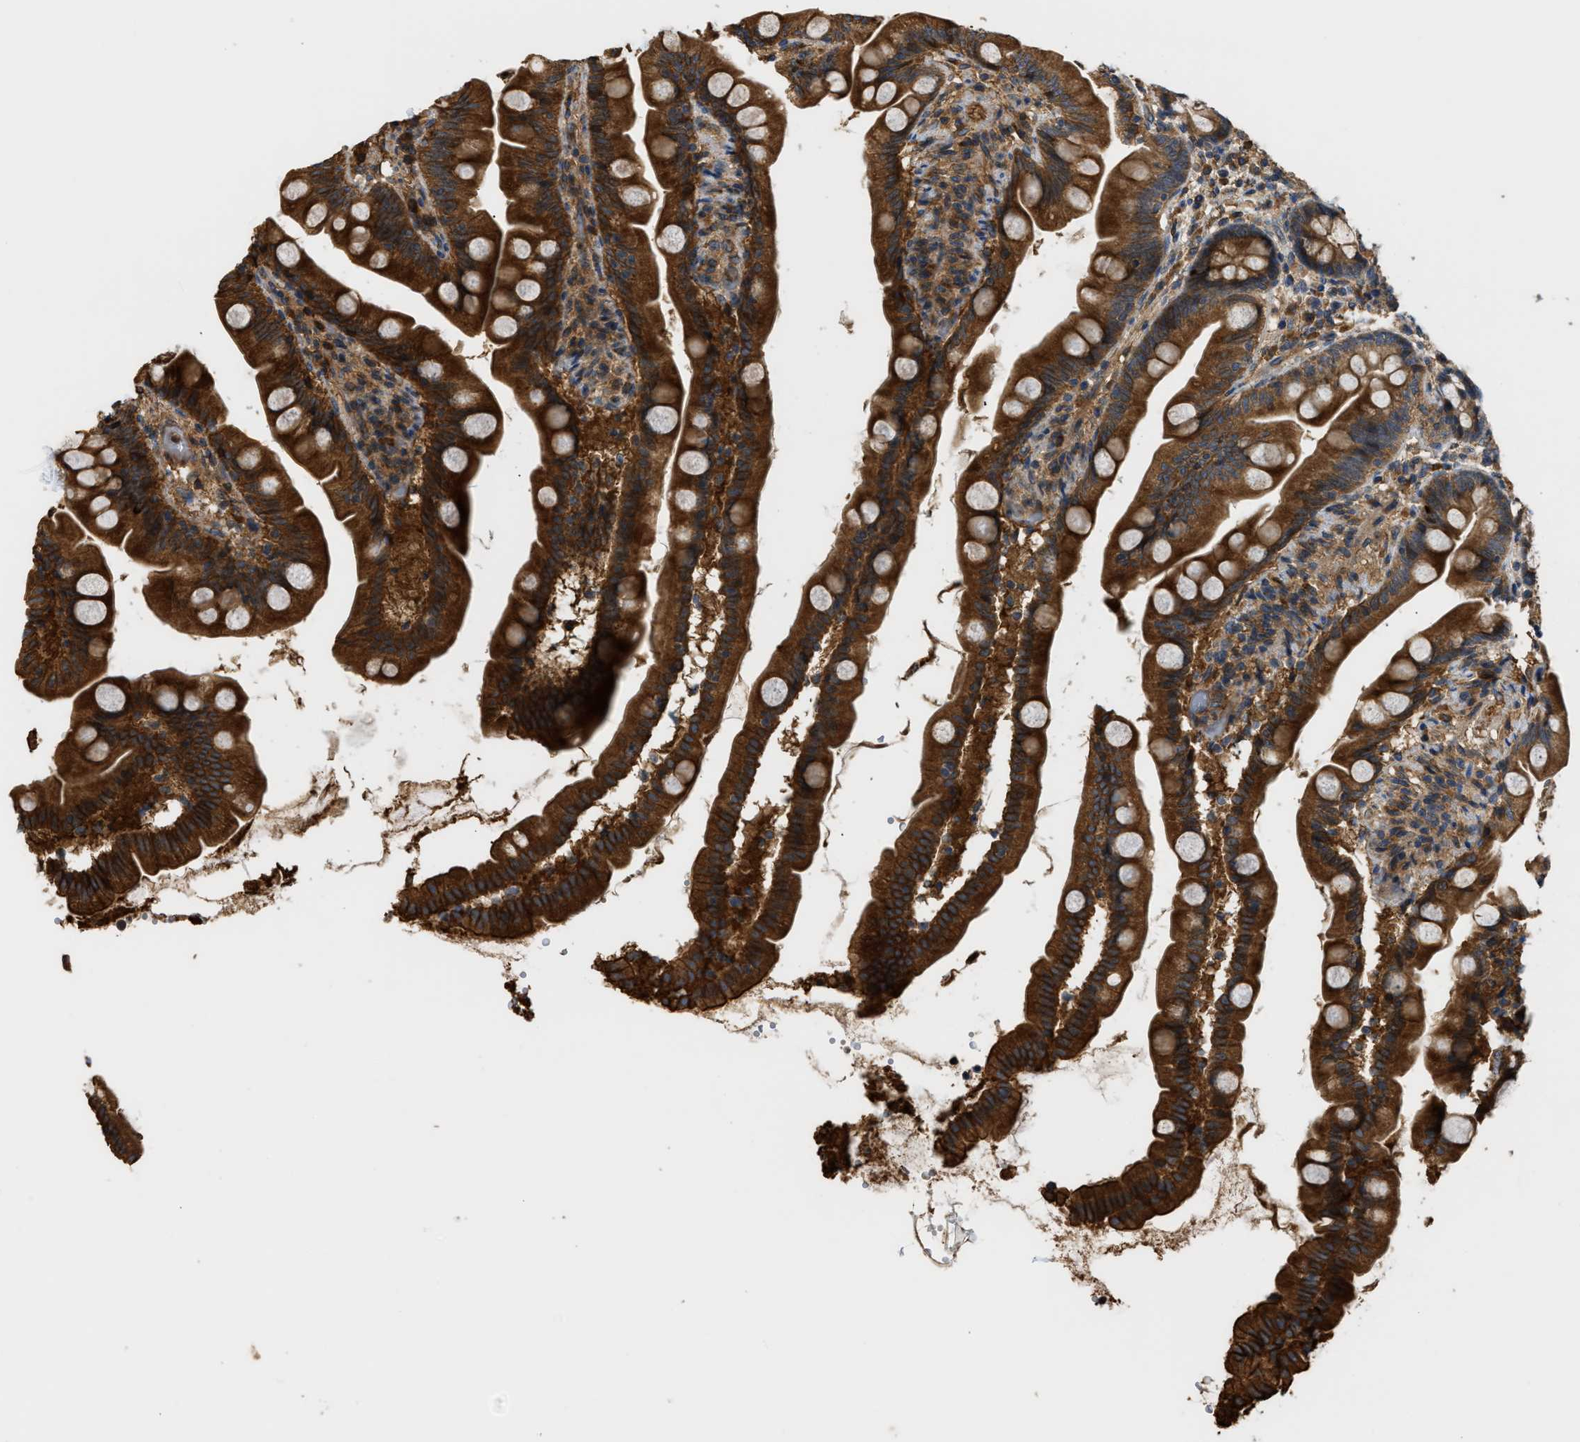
{"staining": {"intensity": "strong", "quantity": ">75%", "location": "cytoplasmic/membranous"}, "tissue": "small intestine", "cell_type": "Glandular cells", "image_type": "normal", "snomed": [{"axis": "morphology", "description": "Normal tissue, NOS"}, {"axis": "topography", "description": "Small intestine"}], "caption": "IHC image of unremarkable human small intestine stained for a protein (brown), which shows high levels of strong cytoplasmic/membranous expression in approximately >75% of glandular cells.", "gene": "DDHD2", "patient": {"sex": "female", "age": 56}}